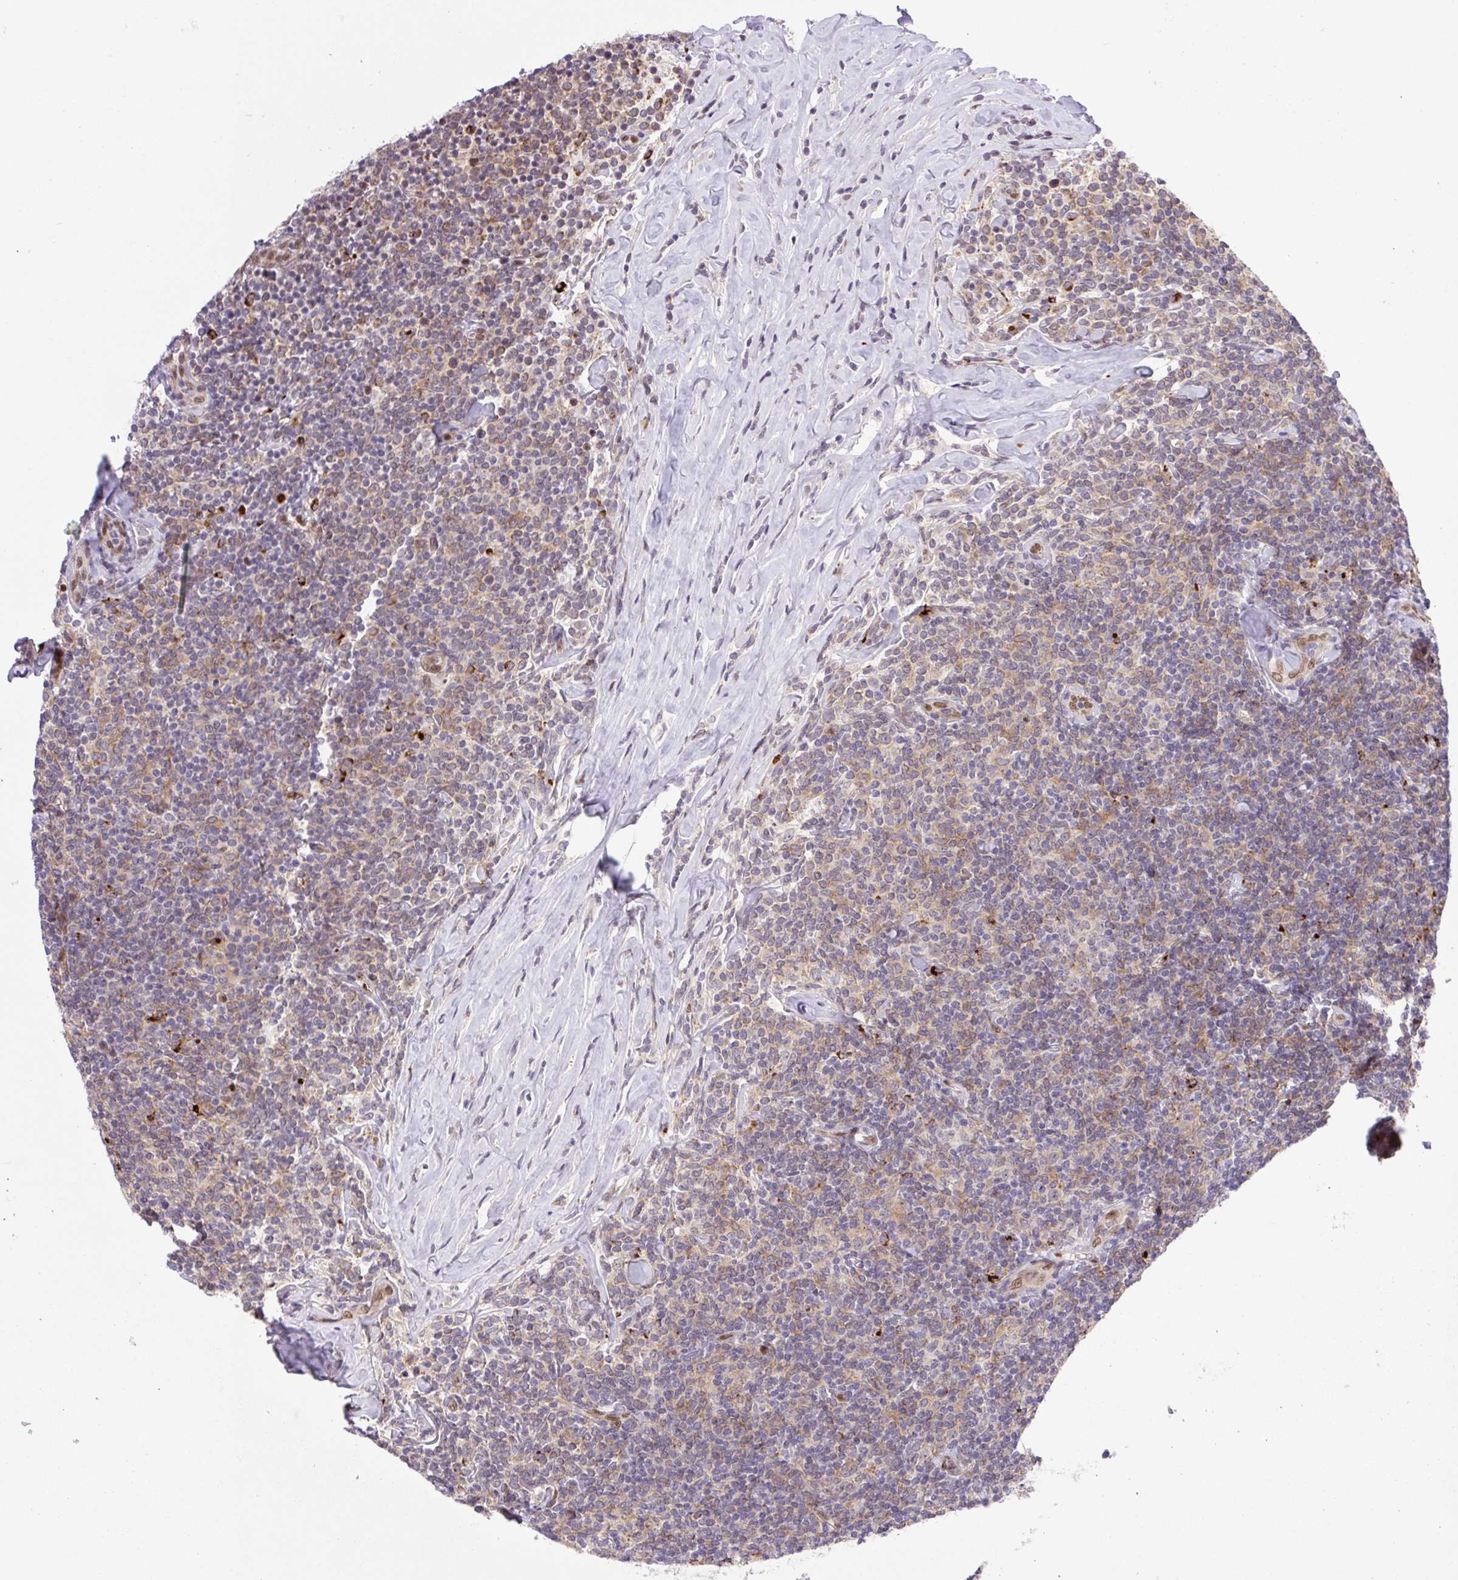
{"staining": {"intensity": "negative", "quantity": "none", "location": "none"}, "tissue": "lymphoma", "cell_type": "Tumor cells", "image_type": "cancer", "snomed": [{"axis": "morphology", "description": "Malignant lymphoma, non-Hodgkin's type, Low grade"}, {"axis": "topography", "description": "Lymph node"}], "caption": "Tumor cells show no significant expression in lymphoma. (Stains: DAB immunohistochemistry (IHC) with hematoxylin counter stain, Microscopy: brightfield microscopy at high magnification).", "gene": "ERG", "patient": {"sex": "female", "age": 56}}